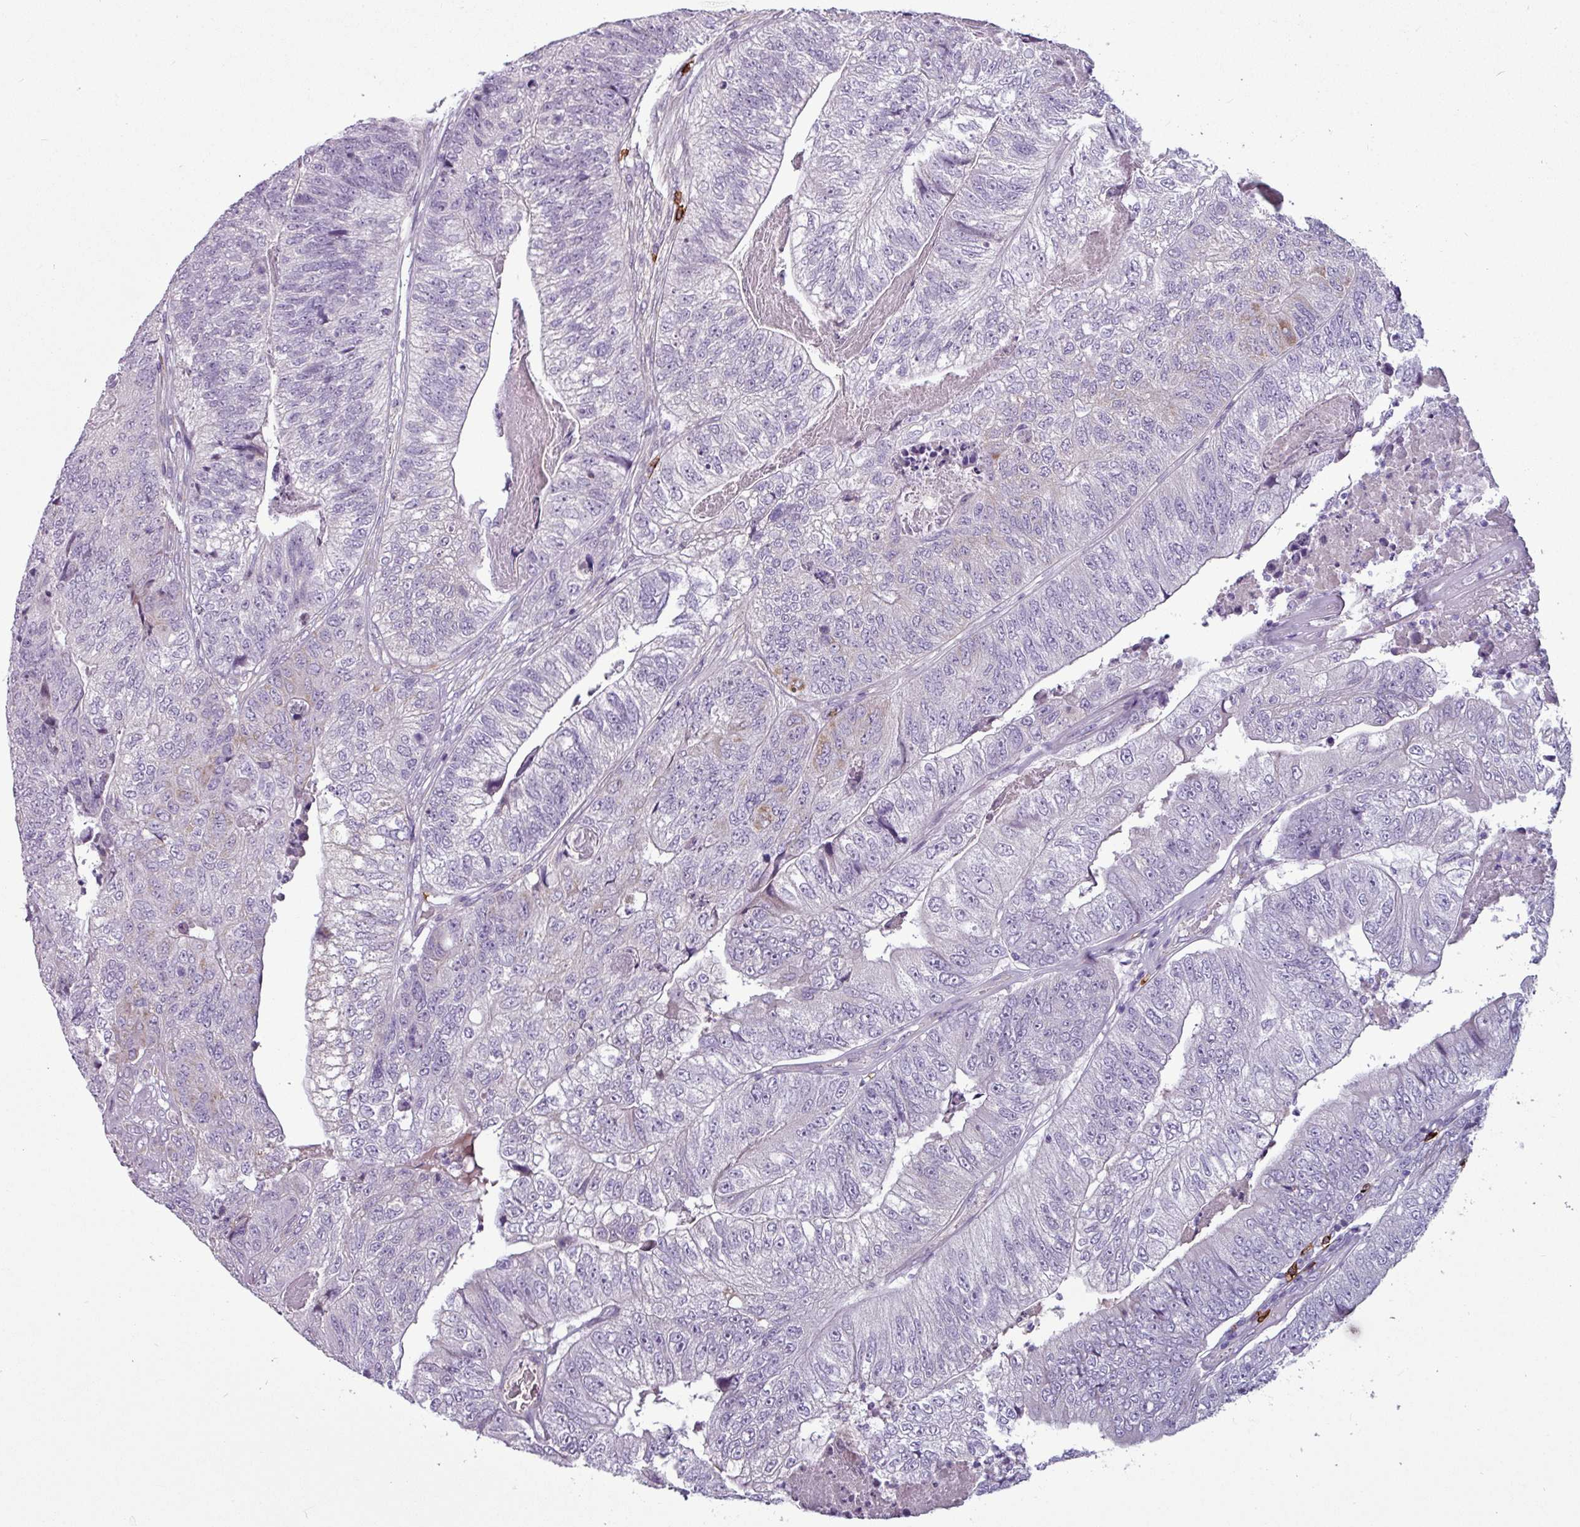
{"staining": {"intensity": "negative", "quantity": "none", "location": "none"}, "tissue": "colorectal cancer", "cell_type": "Tumor cells", "image_type": "cancer", "snomed": [{"axis": "morphology", "description": "Adenocarcinoma, NOS"}, {"axis": "topography", "description": "Colon"}], "caption": "High power microscopy image of an immunohistochemistry (IHC) histopathology image of colorectal cancer, revealing no significant staining in tumor cells.", "gene": "CD8A", "patient": {"sex": "female", "age": 67}}